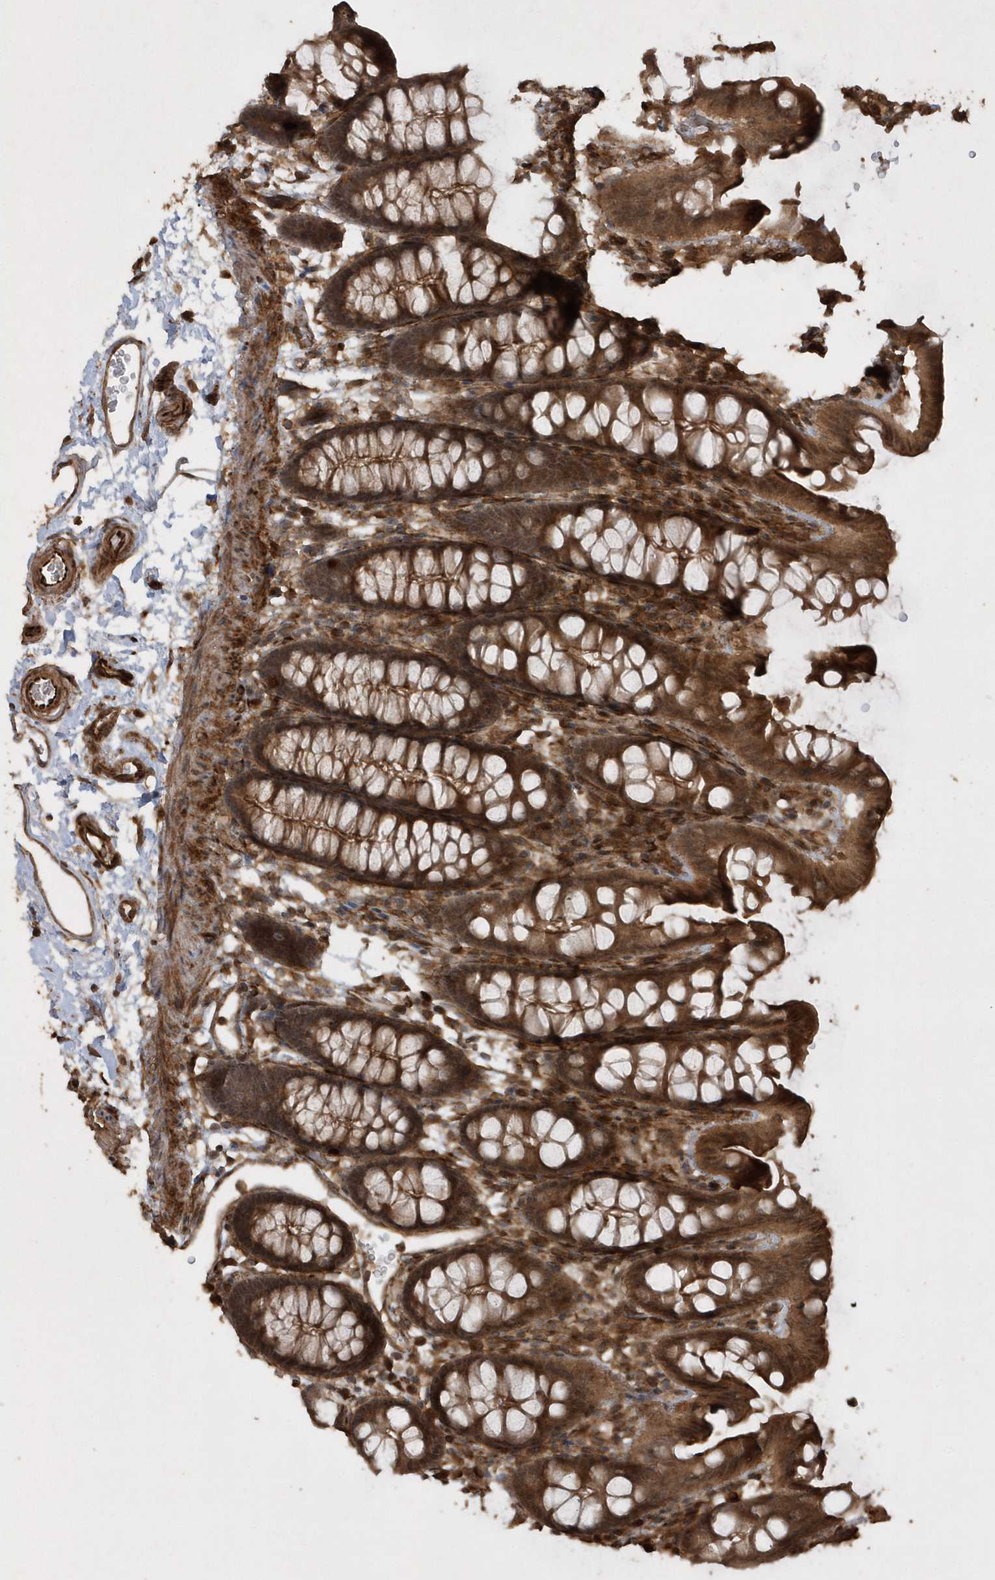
{"staining": {"intensity": "strong", "quantity": ">75%", "location": "cytoplasmic/membranous"}, "tissue": "colon", "cell_type": "Endothelial cells", "image_type": "normal", "snomed": [{"axis": "morphology", "description": "Normal tissue, NOS"}, {"axis": "topography", "description": "Colon"}], "caption": "A micrograph of human colon stained for a protein exhibits strong cytoplasmic/membranous brown staining in endothelial cells.", "gene": "AVPI1", "patient": {"sex": "male", "age": 75}}